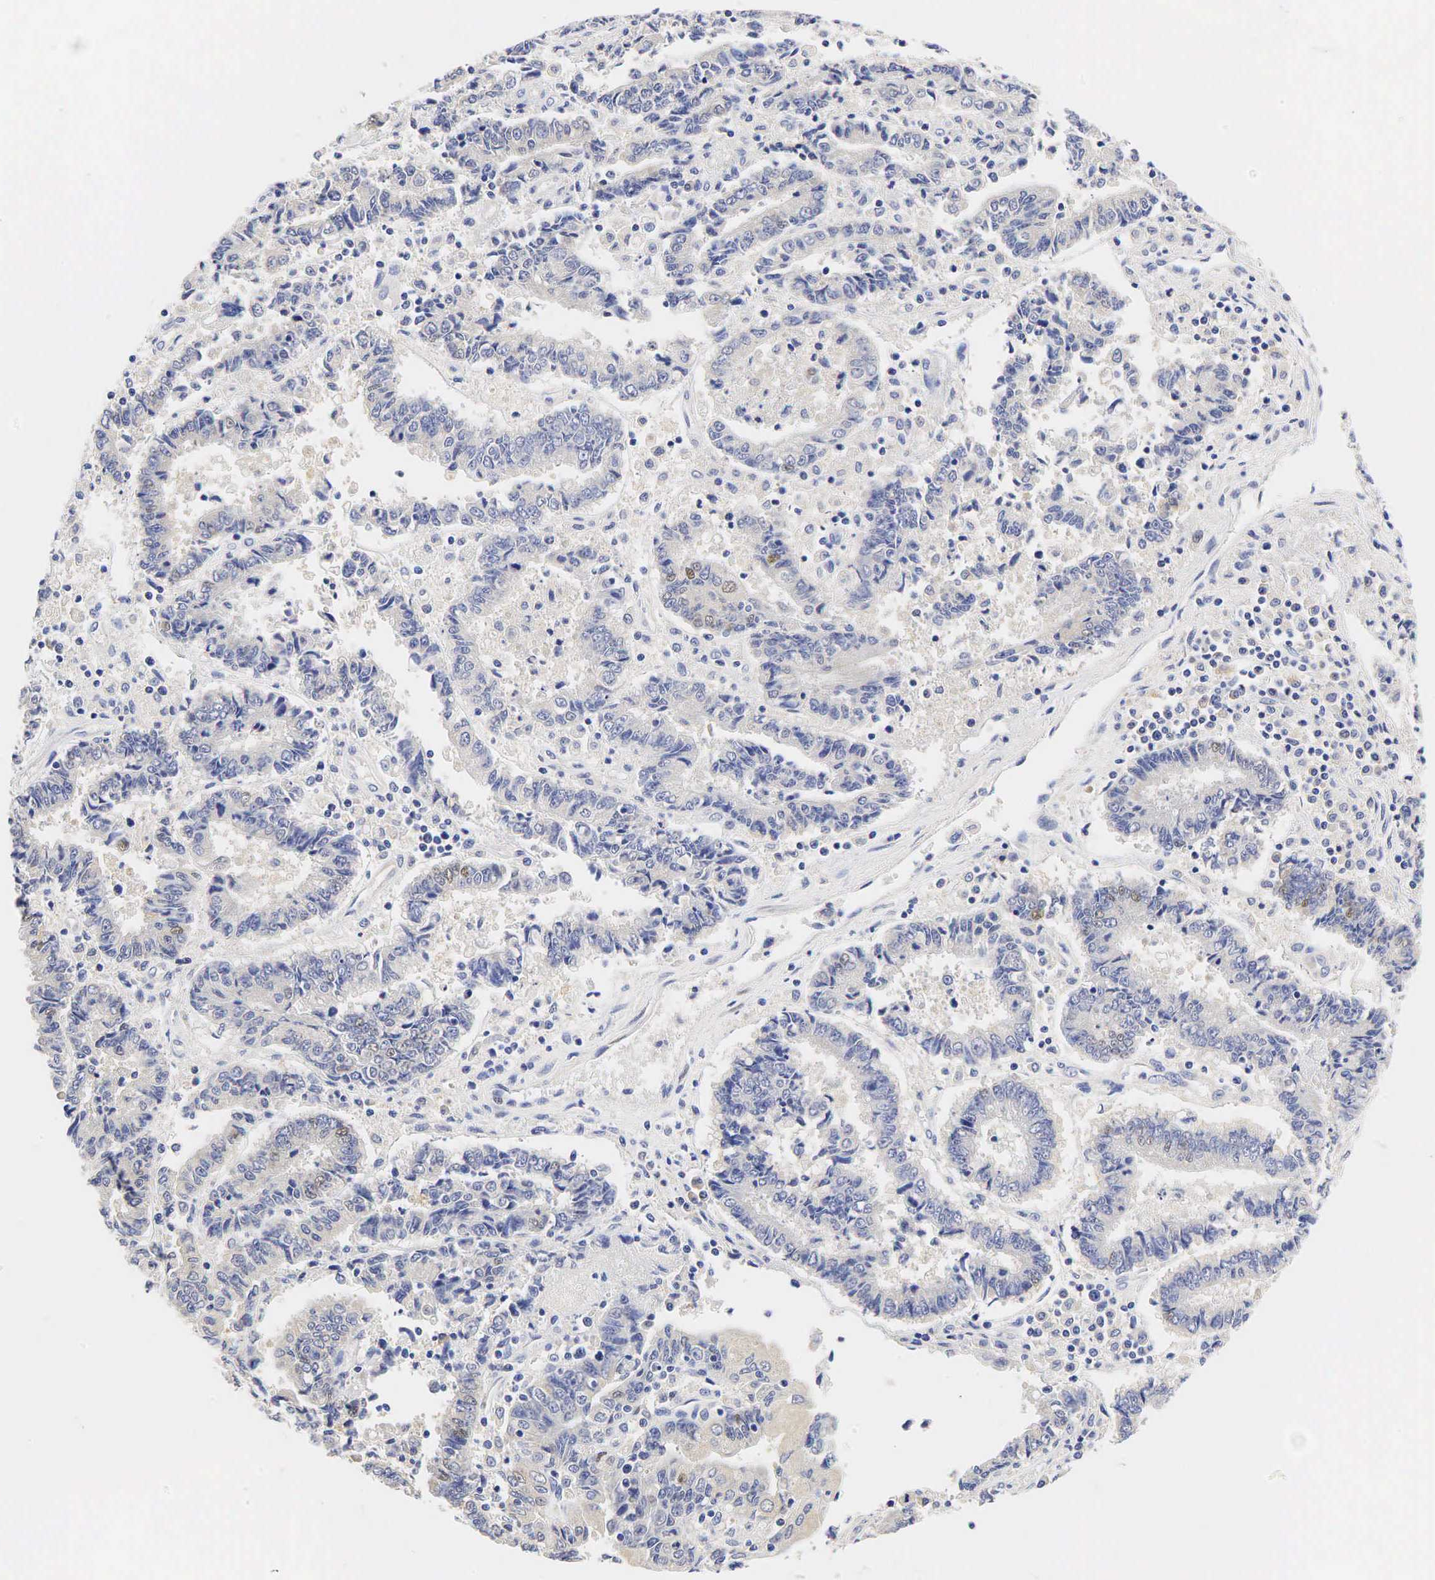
{"staining": {"intensity": "negative", "quantity": "none", "location": "none"}, "tissue": "endometrial cancer", "cell_type": "Tumor cells", "image_type": "cancer", "snomed": [{"axis": "morphology", "description": "Adenocarcinoma, NOS"}, {"axis": "topography", "description": "Endometrium"}], "caption": "There is no significant positivity in tumor cells of adenocarcinoma (endometrial).", "gene": "CCND1", "patient": {"sex": "female", "age": 75}}